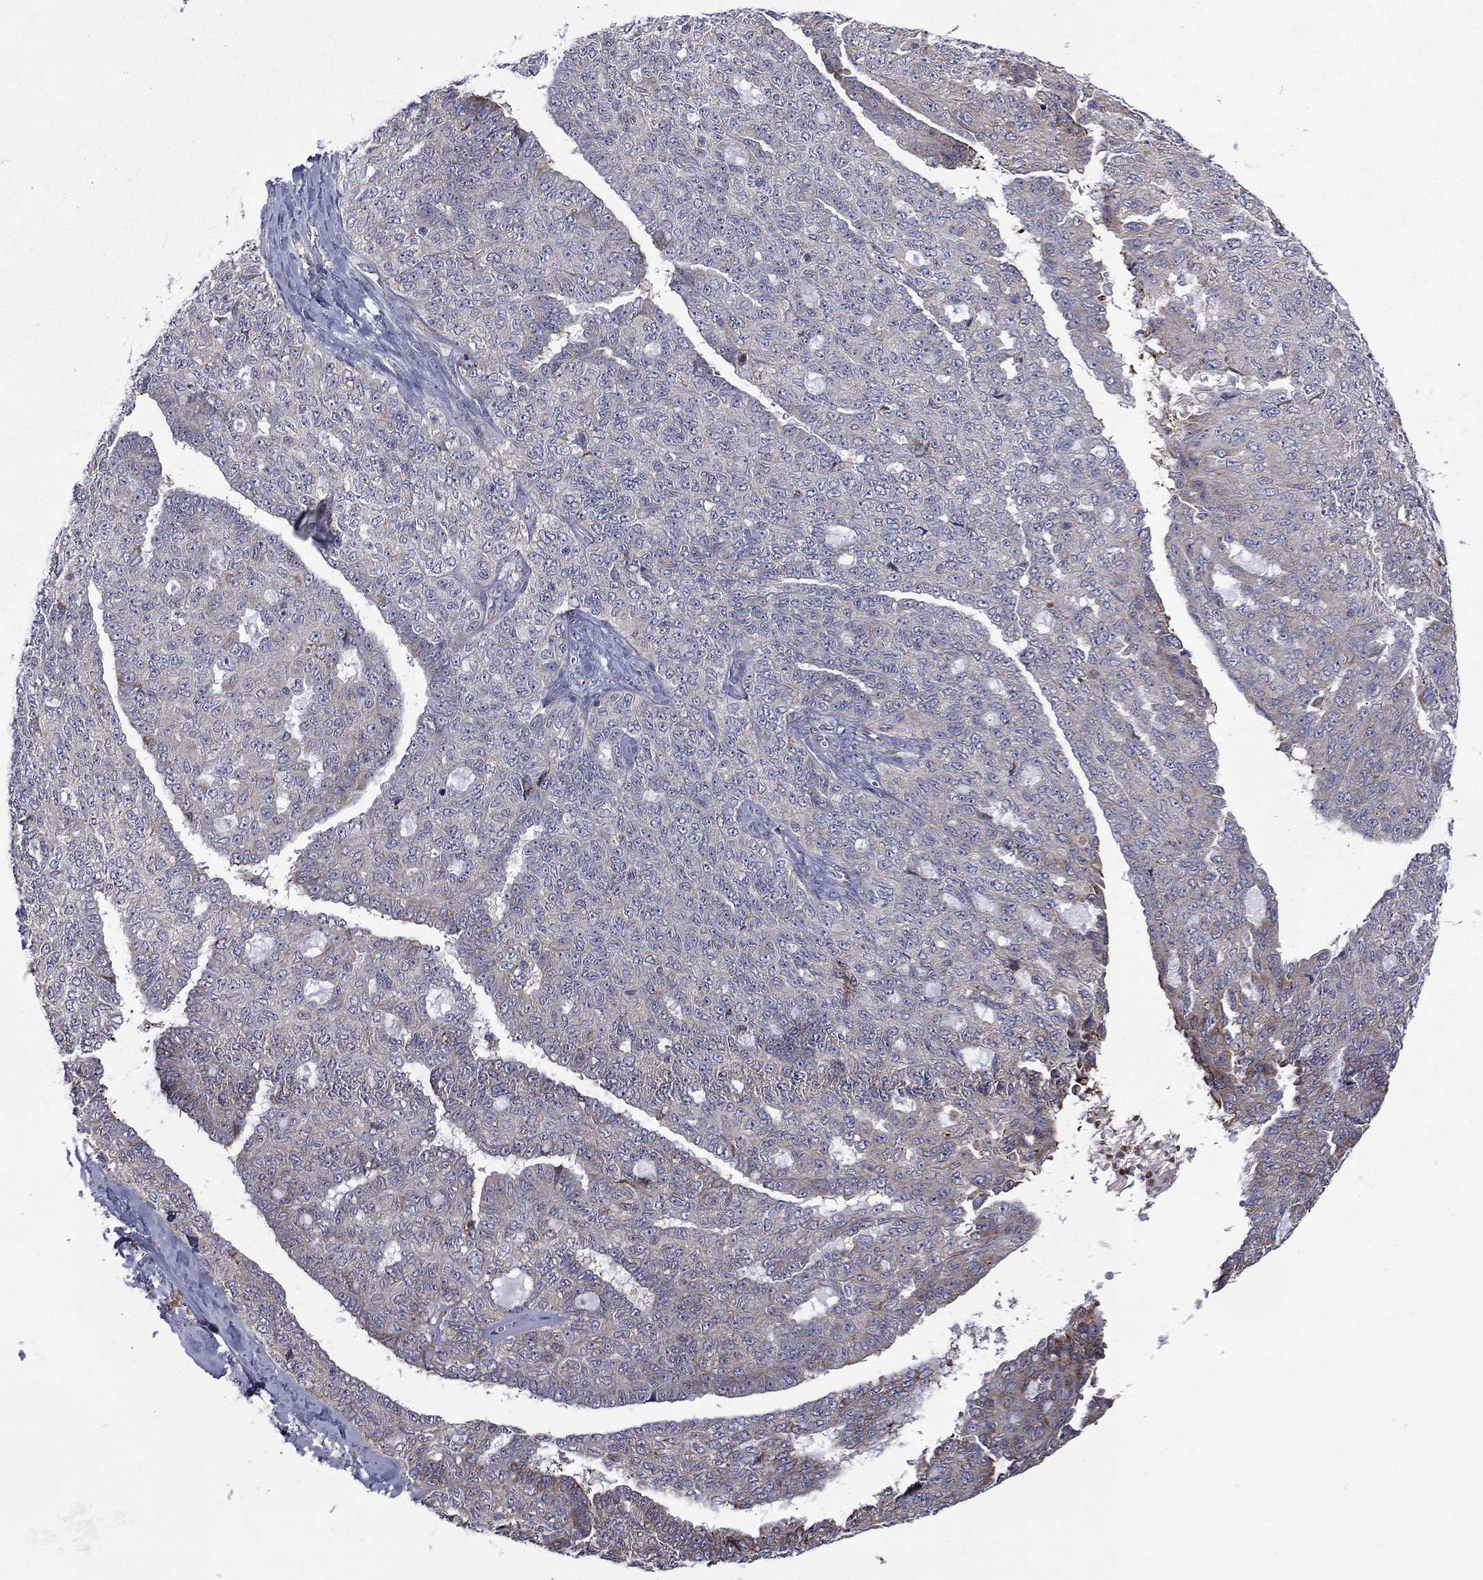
{"staining": {"intensity": "moderate", "quantity": "<25%", "location": "cytoplasmic/membranous"}, "tissue": "ovarian cancer", "cell_type": "Tumor cells", "image_type": "cancer", "snomed": [{"axis": "morphology", "description": "Cystadenocarcinoma, serous, NOS"}, {"axis": "topography", "description": "Ovary"}], "caption": "There is low levels of moderate cytoplasmic/membranous expression in tumor cells of serous cystadenocarcinoma (ovarian), as demonstrated by immunohistochemical staining (brown color).", "gene": "ASNS", "patient": {"sex": "female", "age": 71}}